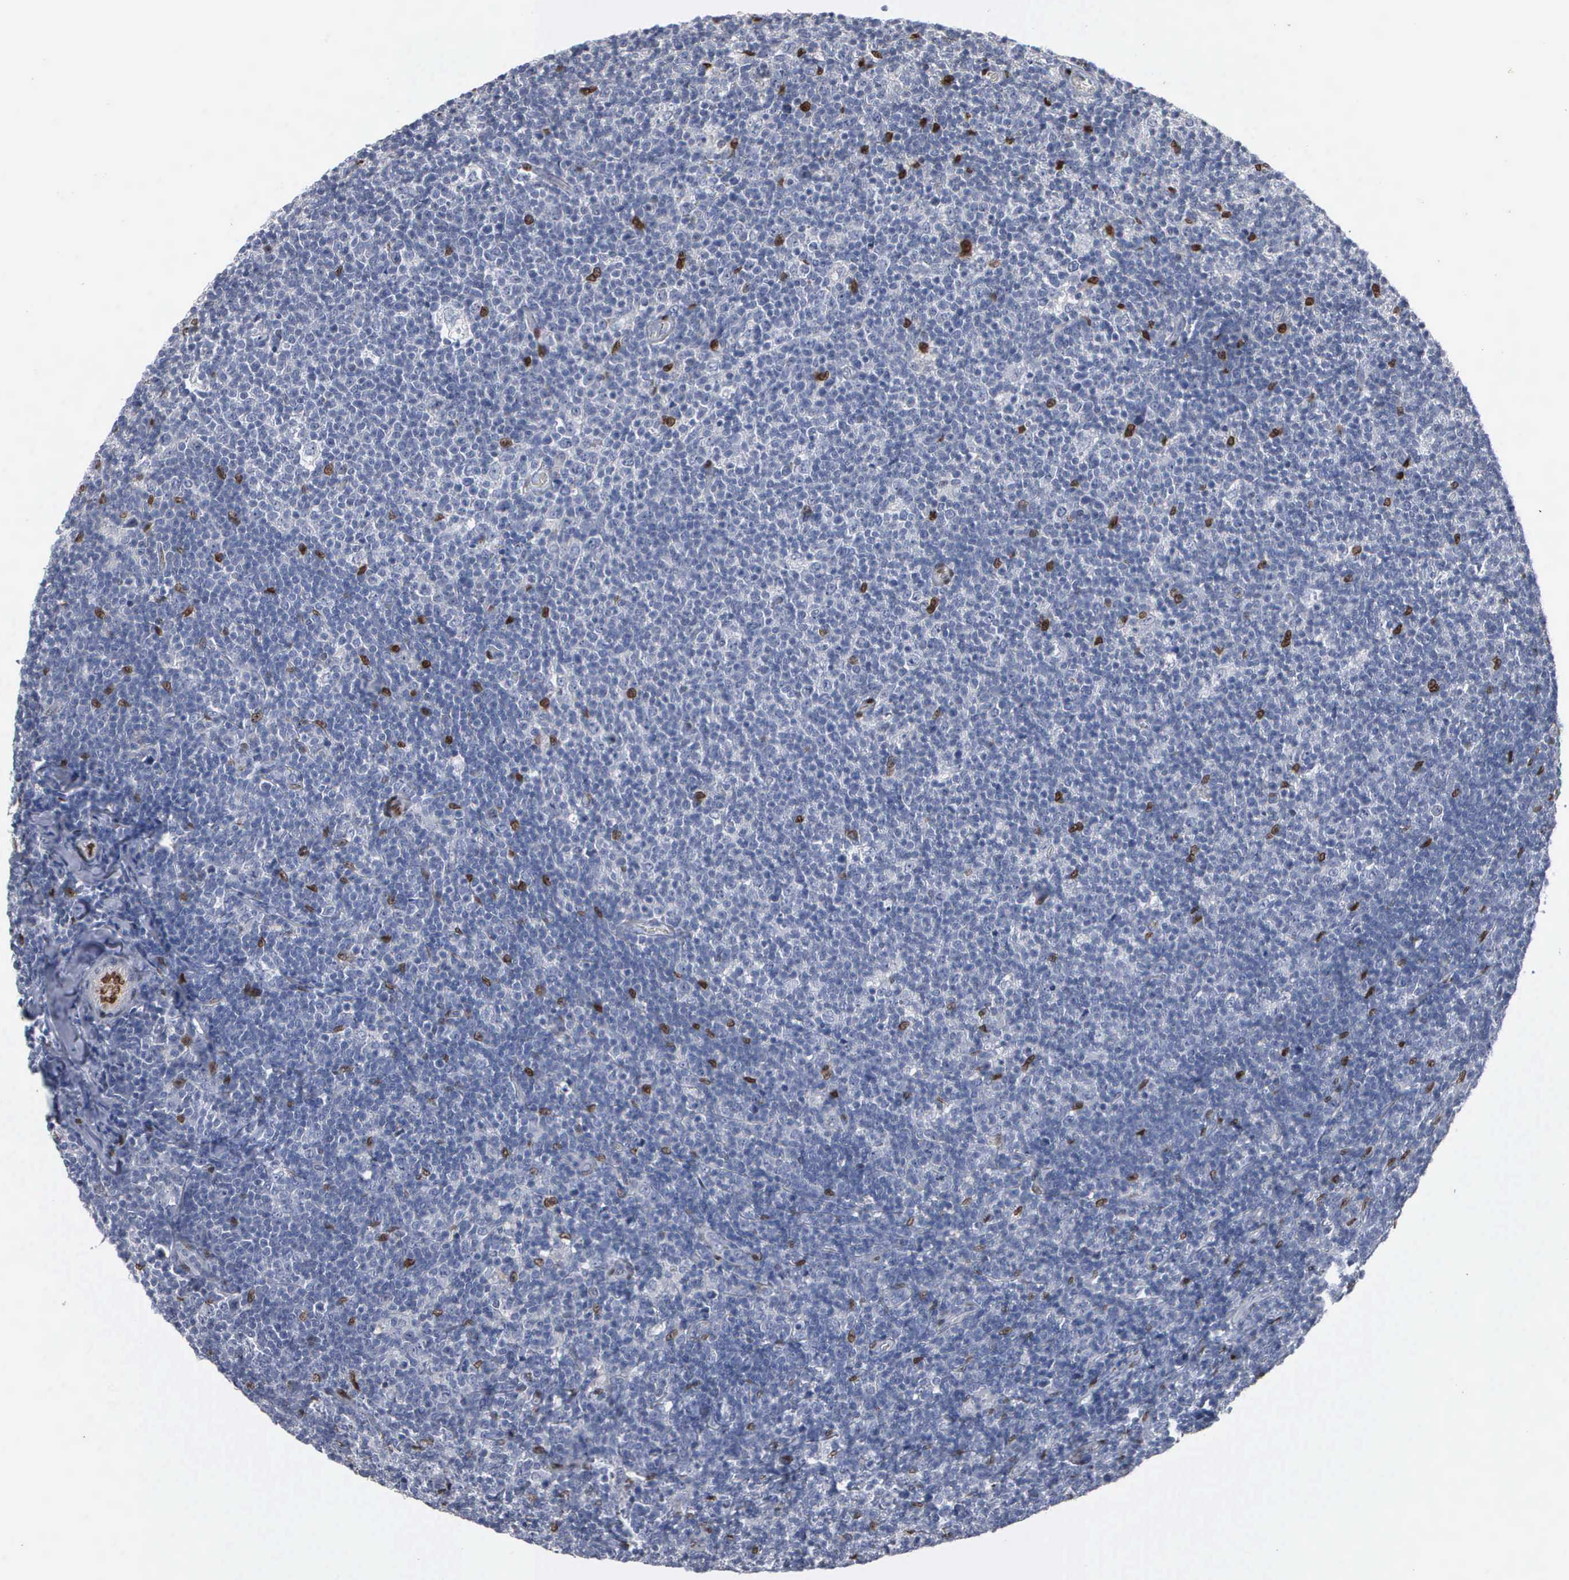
{"staining": {"intensity": "negative", "quantity": "none", "location": "none"}, "tissue": "lymphoma", "cell_type": "Tumor cells", "image_type": "cancer", "snomed": [{"axis": "morphology", "description": "Malignant lymphoma, non-Hodgkin's type, Low grade"}, {"axis": "topography", "description": "Lymph node"}], "caption": "Immunohistochemical staining of human low-grade malignant lymphoma, non-Hodgkin's type reveals no significant positivity in tumor cells.", "gene": "FGF2", "patient": {"sex": "male", "age": 74}}